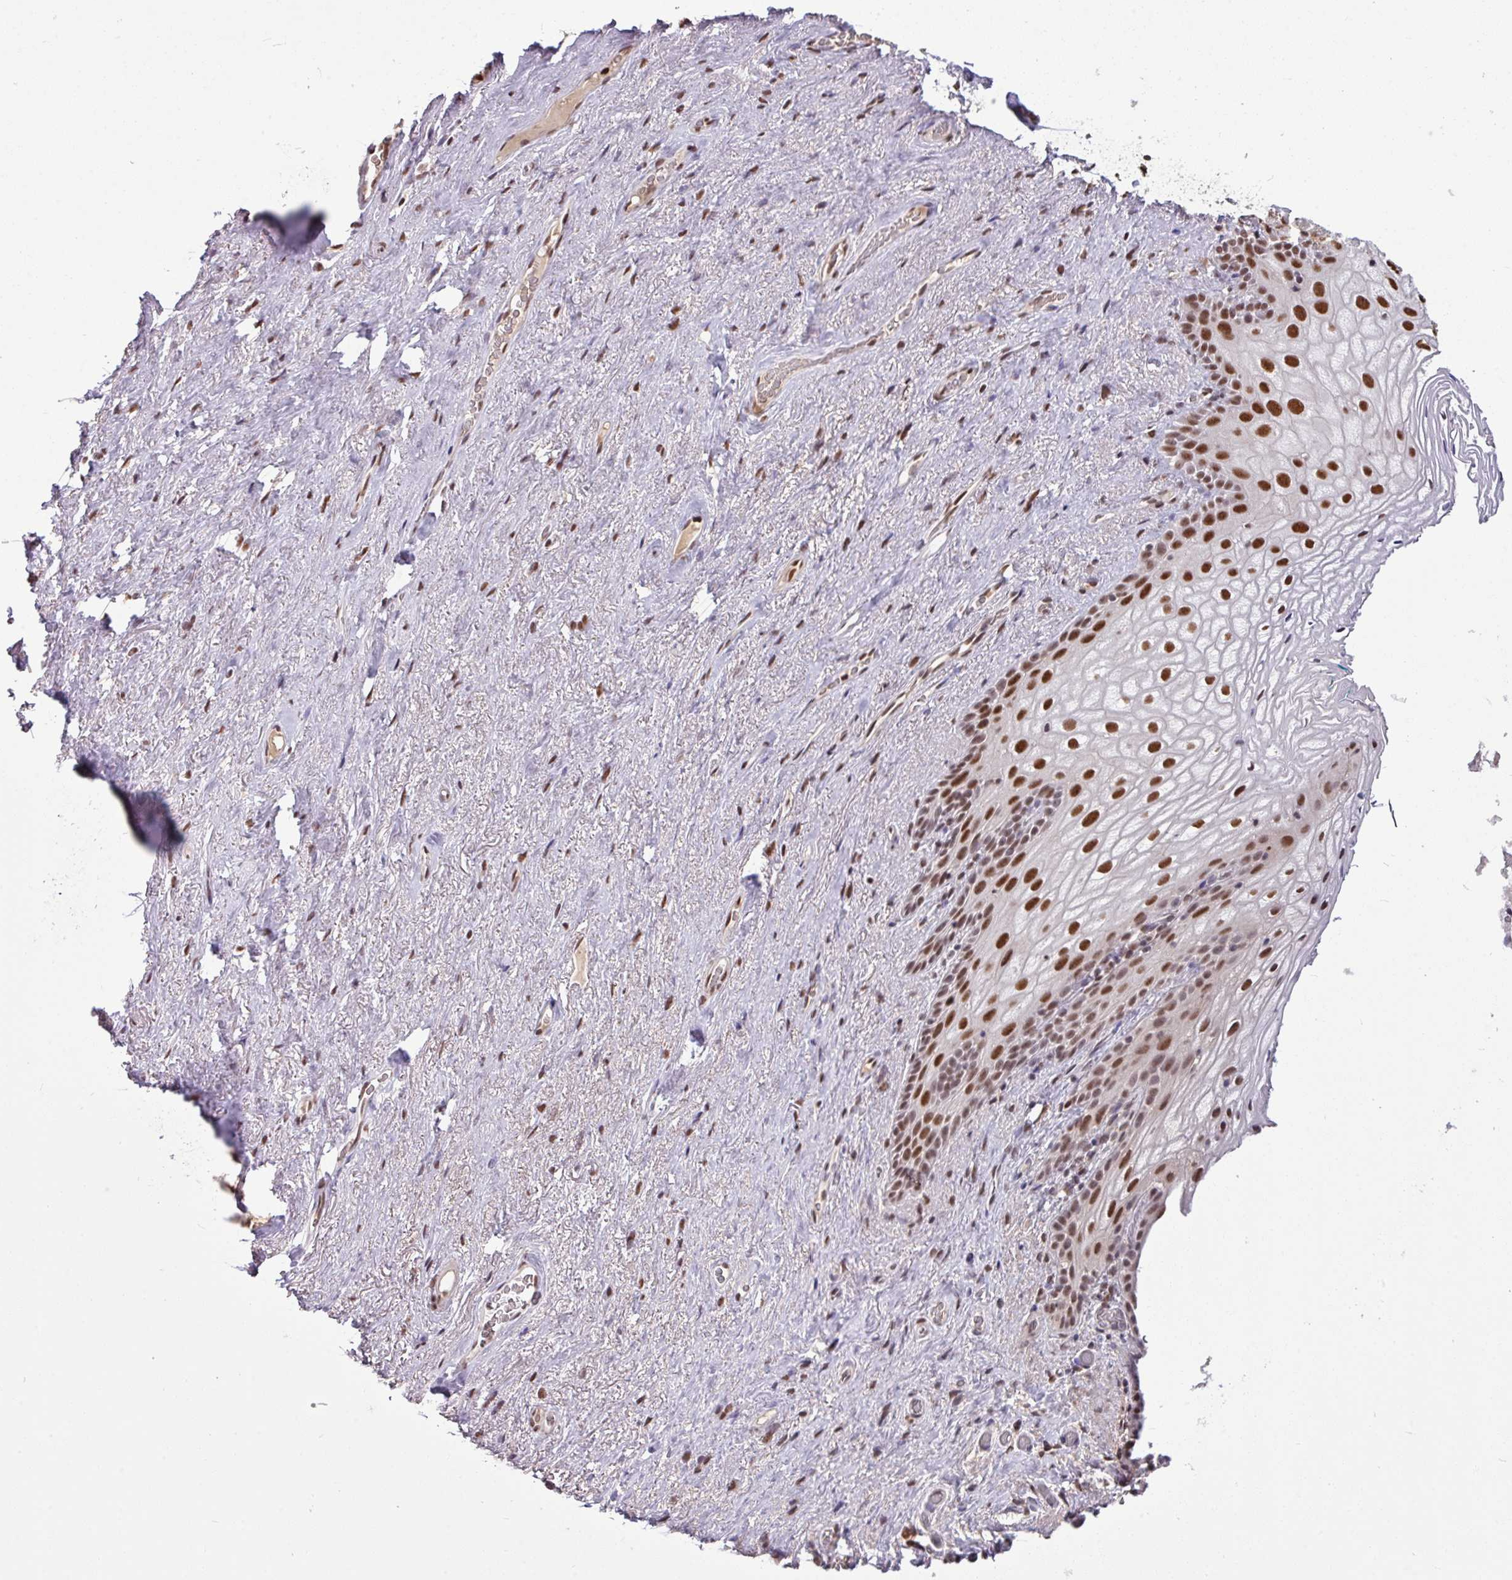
{"staining": {"intensity": "strong", "quantity": ">75%", "location": "nuclear"}, "tissue": "vagina", "cell_type": "Squamous epithelial cells", "image_type": "normal", "snomed": [{"axis": "morphology", "description": "Normal tissue, NOS"}, {"axis": "topography", "description": "Vagina"}, {"axis": "topography", "description": "Peripheral nerve tissue"}], "caption": "Immunohistochemistry (IHC) micrograph of benign human vagina stained for a protein (brown), which shows high levels of strong nuclear expression in about >75% of squamous epithelial cells.", "gene": "TDG", "patient": {"sex": "female", "age": 71}}